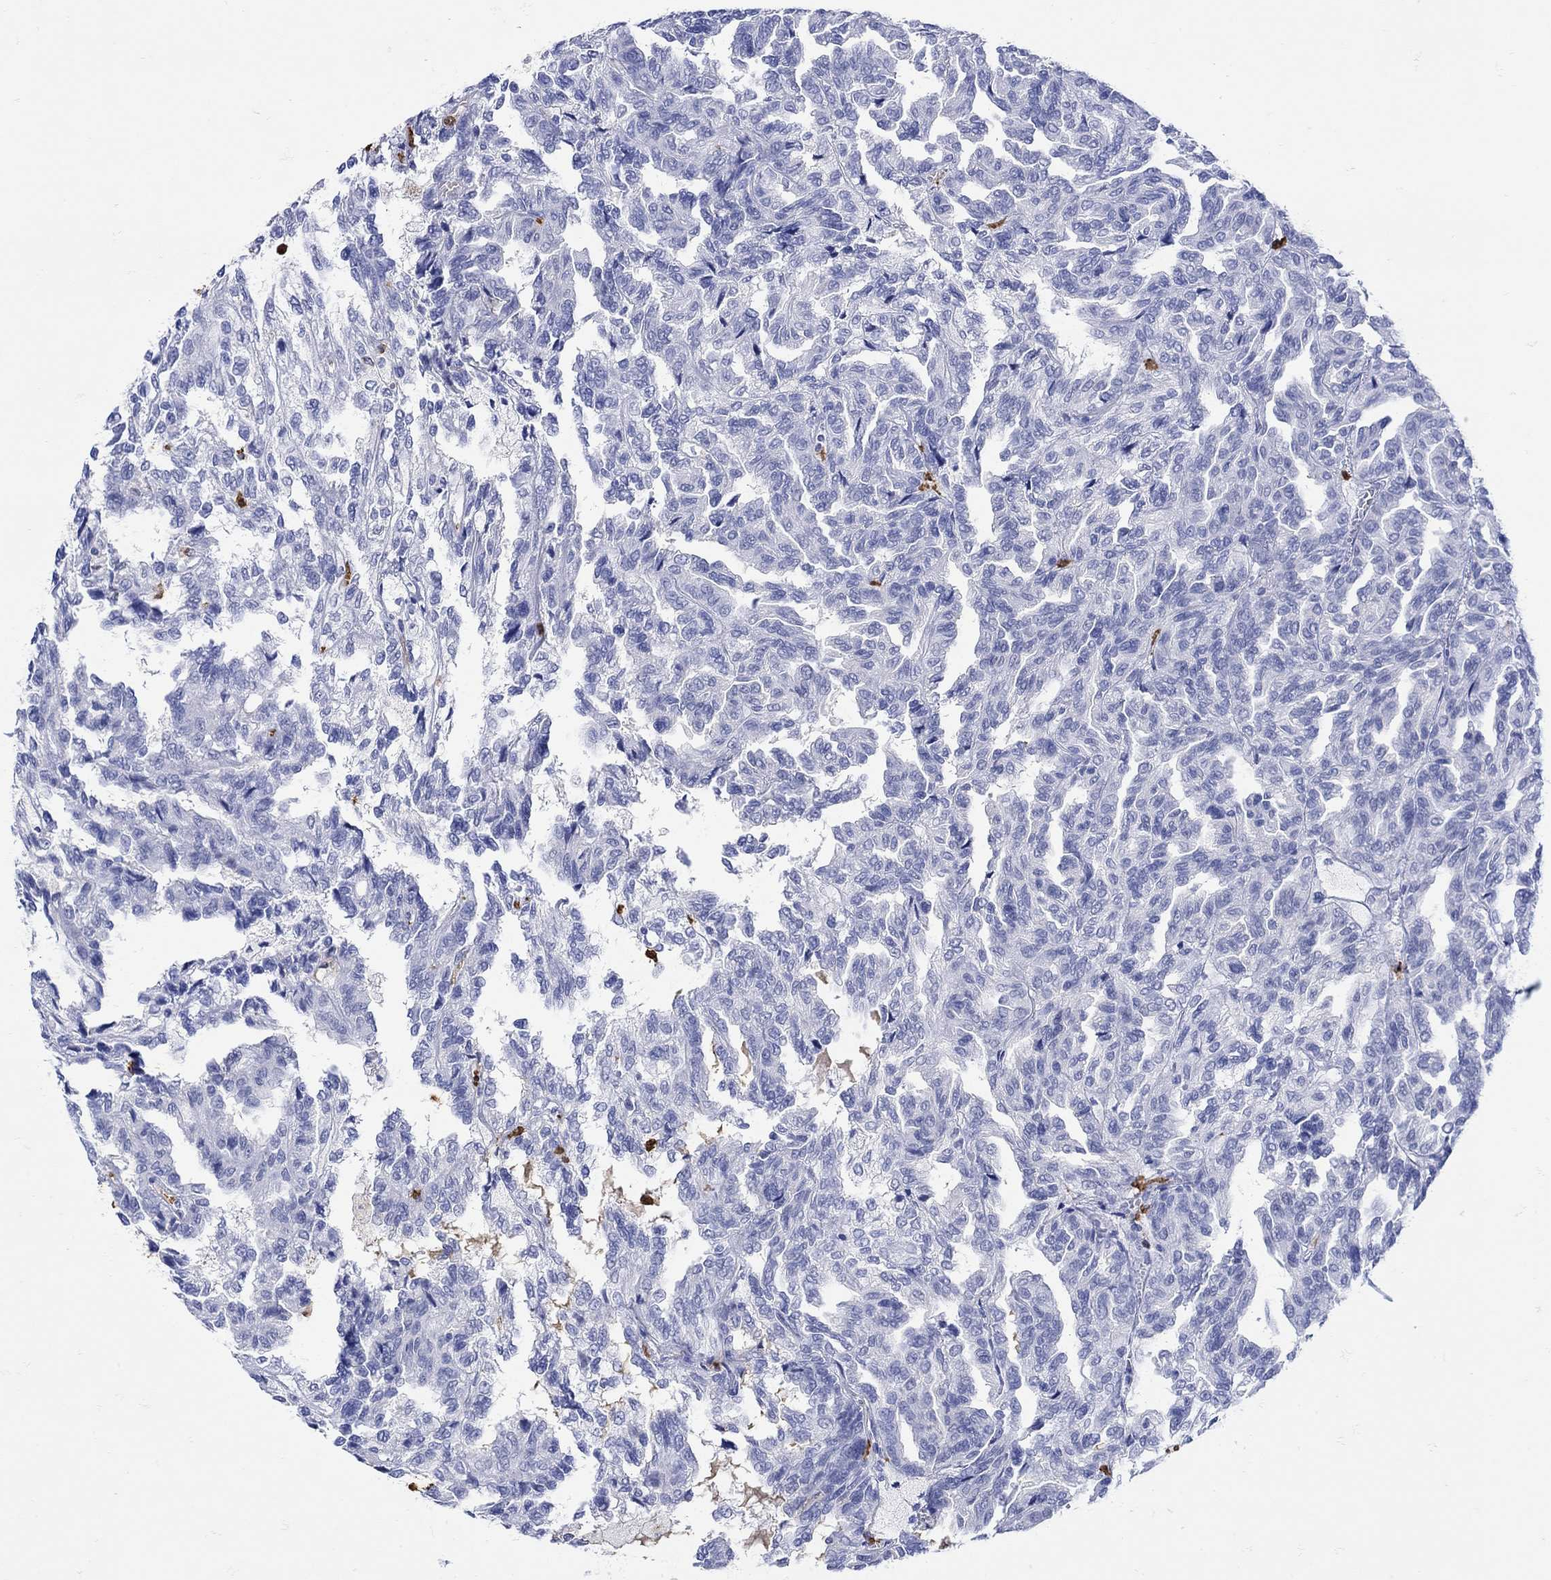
{"staining": {"intensity": "negative", "quantity": "none", "location": "none"}, "tissue": "renal cancer", "cell_type": "Tumor cells", "image_type": "cancer", "snomed": [{"axis": "morphology", "description": "Adenocarcinoma, NOS"}, {"axis": "topography", "description": "Kidney"}], "caption": "Adenocarcinoma (renal) was stained to show a protein in brown. There is no significant positivity in tumor cells.", "gene": "LINGO3", "patient": {"sex": "male", "age": 79}}